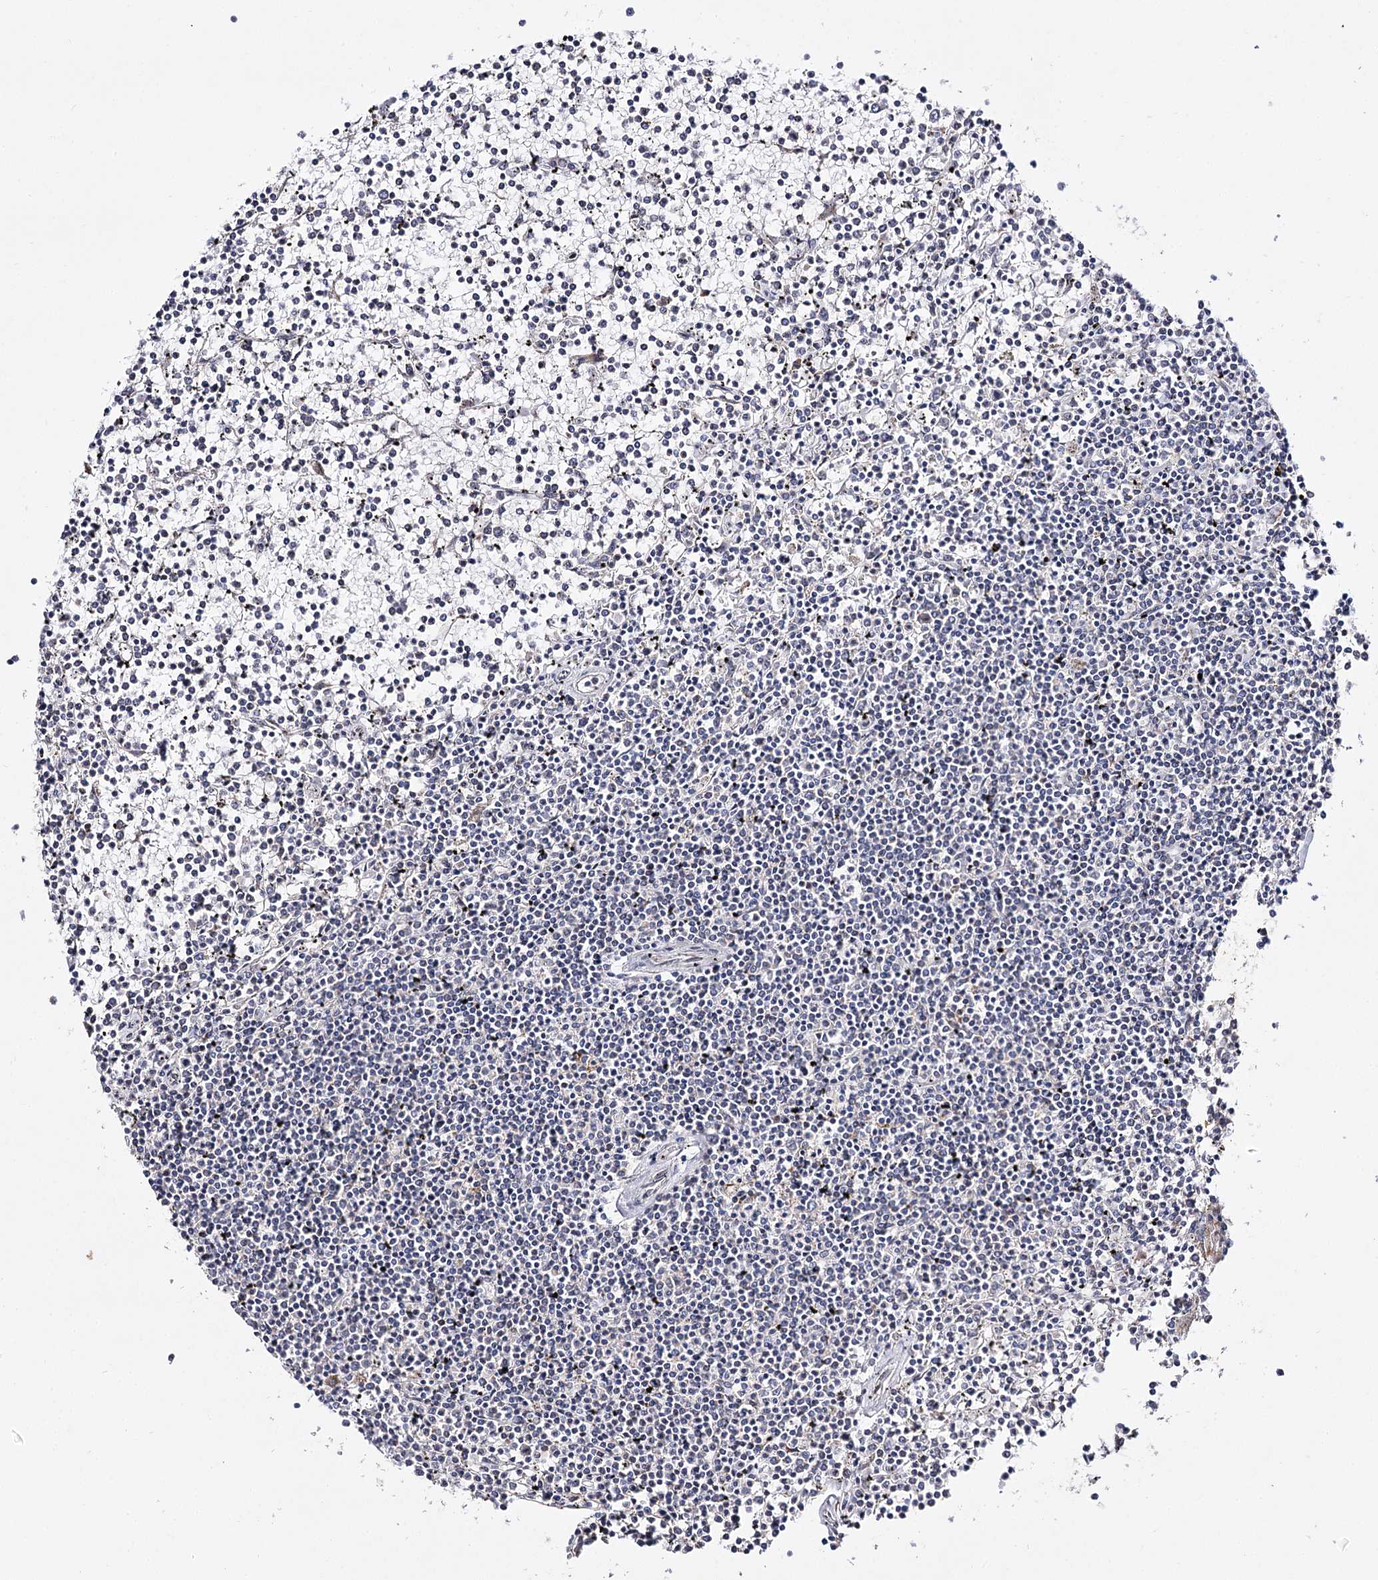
{"staining": {"intensity": "negative", "quantity": "none", "location": "none"}, "tissue": "lymphoma", "cell_type": "Tumor cells", "image_type": "cancer", "snomed": [{"axis": "morphology", "description": "Malignant lymphoma, non-Hodgkin's type, Low grade"}, {"axis": "topography", "description": "Spleen"}], "caption": "There is no significant positivity in tumor cells of low-grade malignant lymphoma, non-Hodgkin's type.", "gene": "C11orf80", "patient": {"sex": "female", "age": 19}}